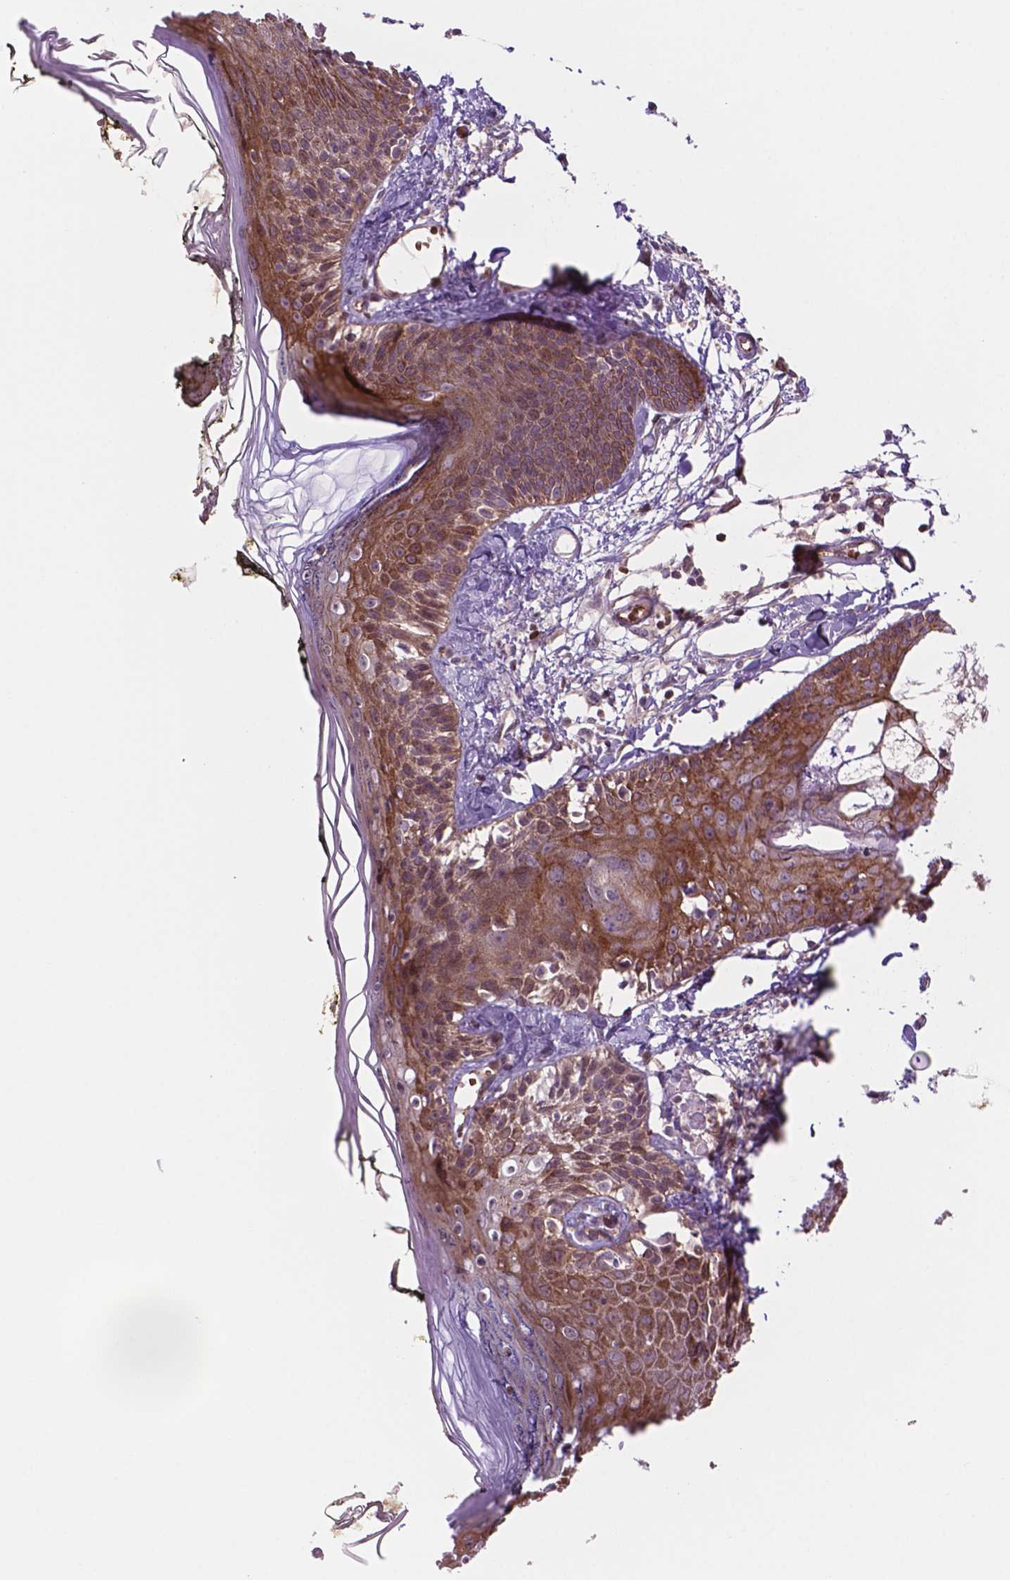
{"staining": {"intensity": "negative", "quantity": "none", "location": "none"}, "tissue": "skin", "cell_type": "Fibroblasts", "image_type": "normal", "snomed": [{"axis": "morphology", "description": "Normal tissue, NOS"}, {"axis": "topography", "description": "Skin"}], "caption": "This is an immunohistochemistry micrograph of unremarkable human skin. There is no positivity in fibroblasts.", "gene": "RND3", "patient": {"sex": "male", "age": 76}}